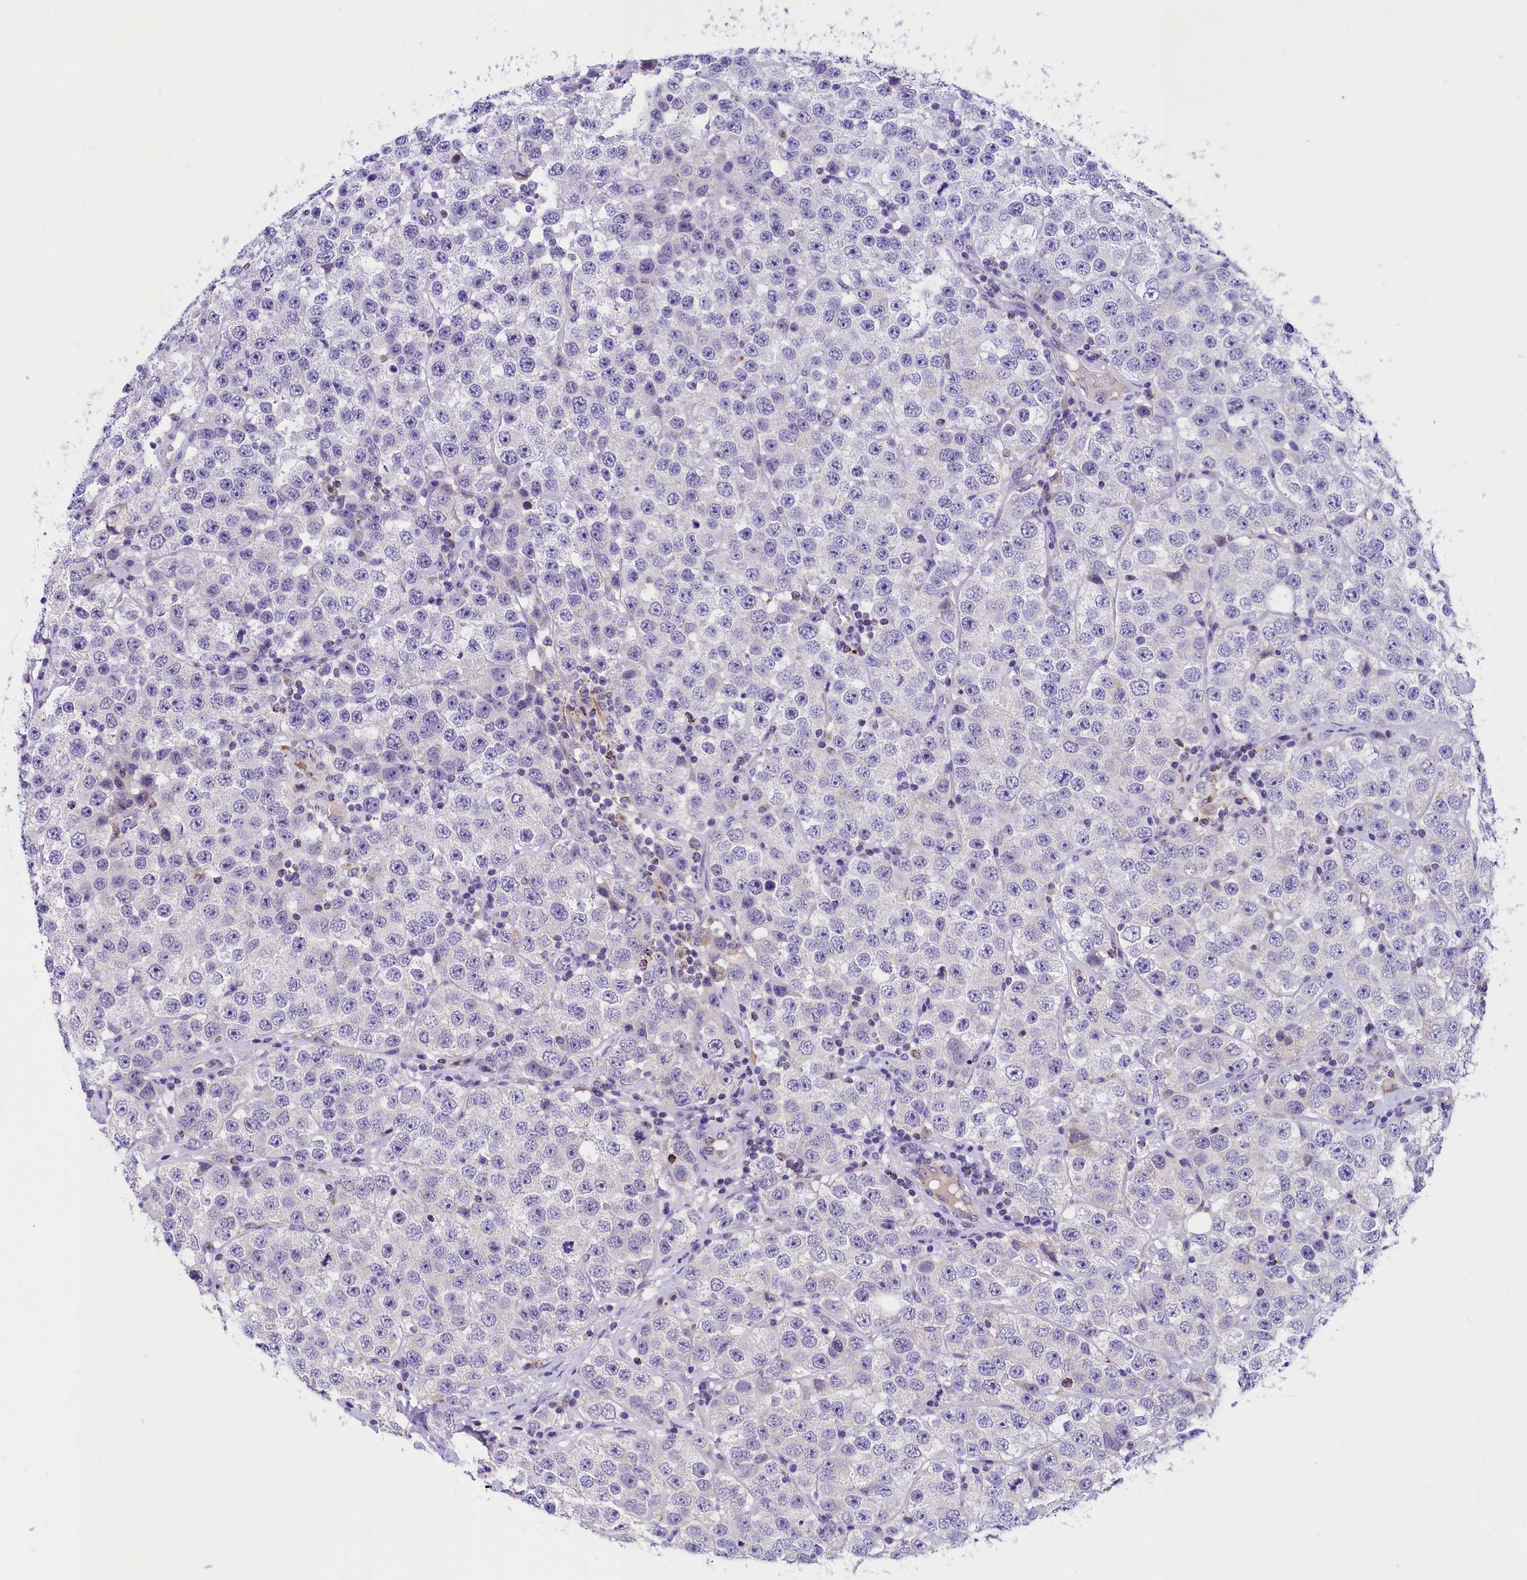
{"staining": {"intensity": "negative", "quantity": "none", "location": "none"}, "tissue": "testis cancer", "cell_type": "Tumor cells", "image_type": "cancer", "snomed": [{"axis": "morphology", "description": "Seminoma, NOS"}, {"axis": "topography", "description": "Testis"}], "caption": "Immunohistochemistry of human testis seminoma reveals no staining in tumor cells. (DAB (3,3'-diaminobenzidine) immunohistochemistry (IHC) with hematoxylin counter stain).", "gene": "ABAT", "patient": {"sex": "male", "age": 28}}